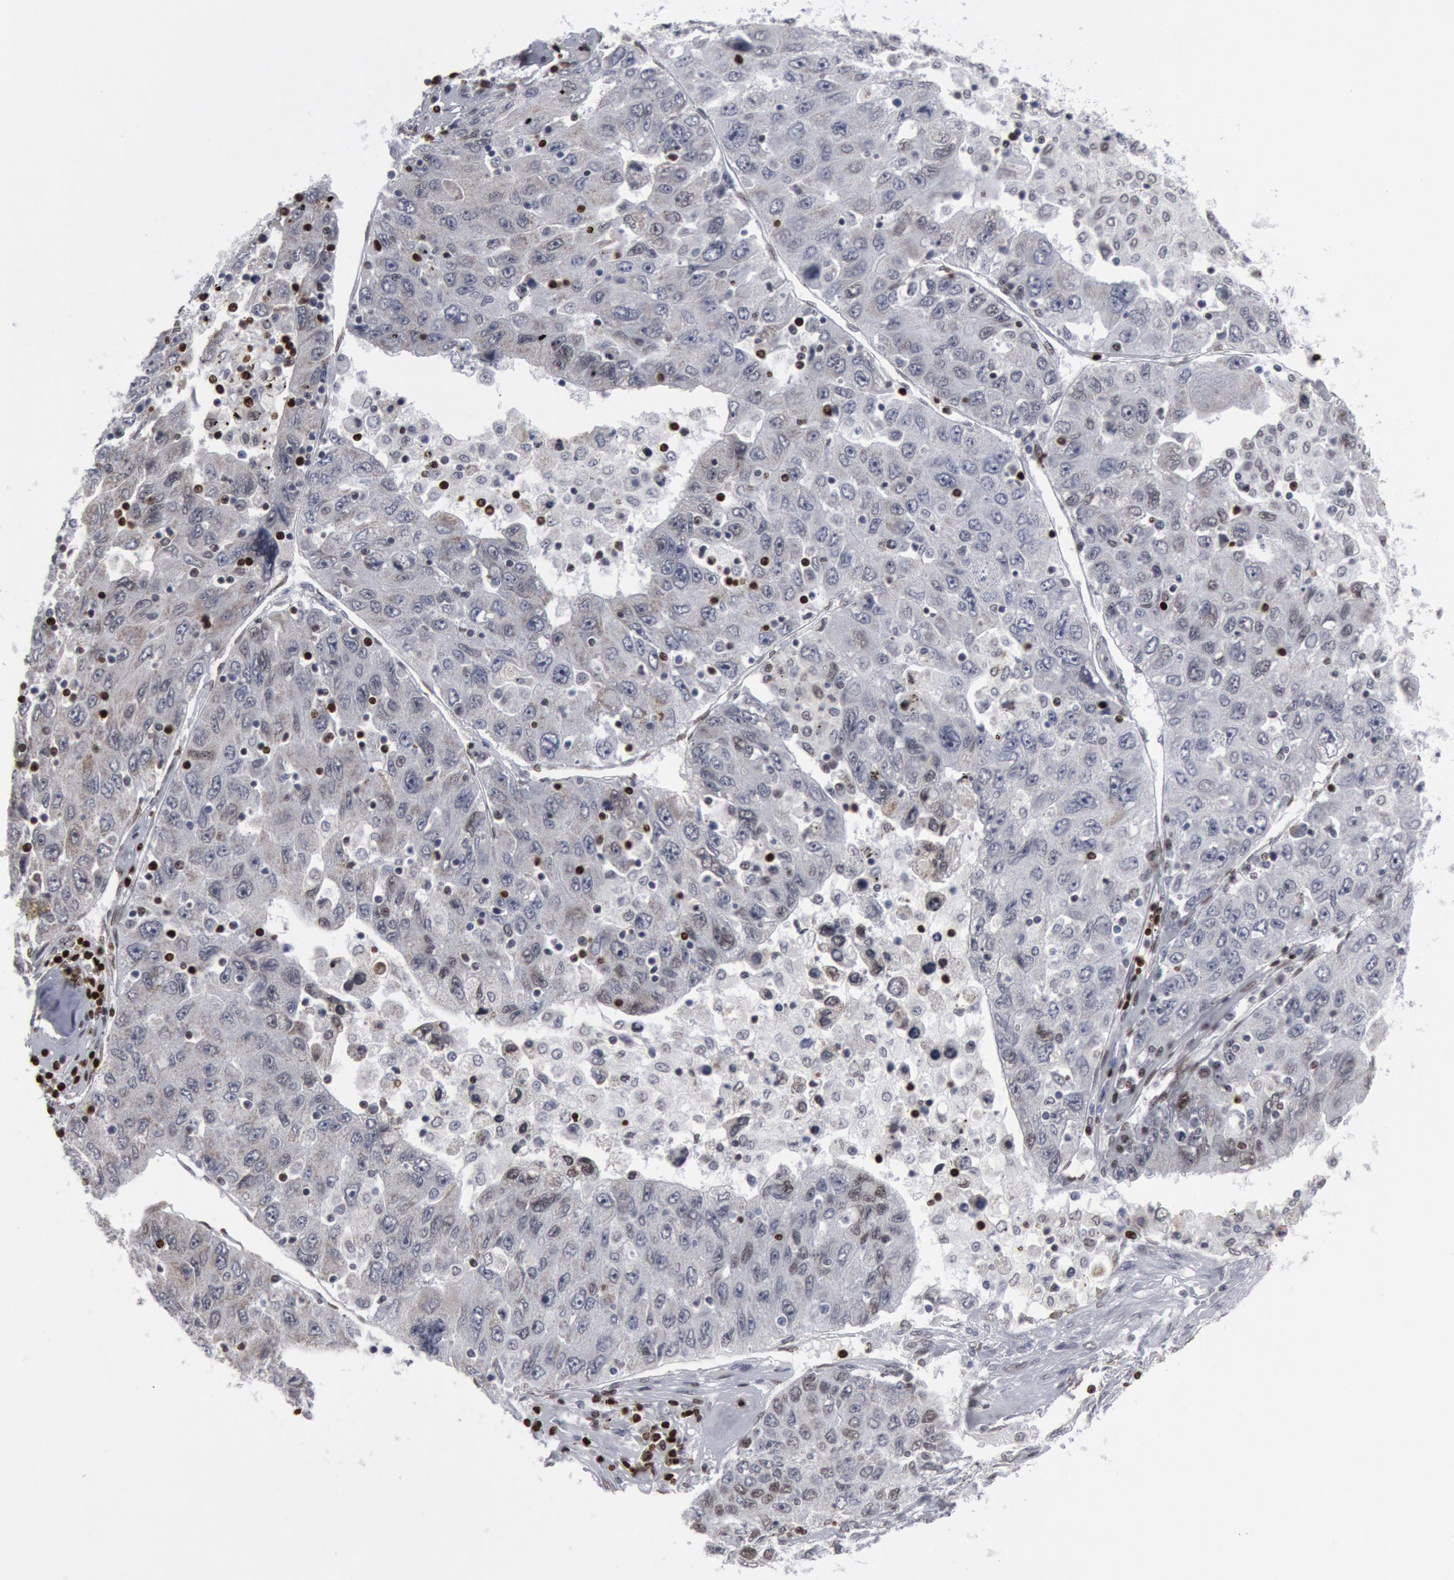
{"staining": {"intensity": "negative", "quantity": "none", "location": "none"}, "tissue": "liver cancer", "cell_type": "Tumor cells", "image_type": "cancer", "snomed": [{"axis": "morphology", "description": "Carcinoma, Hepatocellular, NOS"}, {"axis": "topography", "description": "Liver"}], "caption": "A histopathology image of human hepatocellular carcinoma (liver) is negative for staining in tumor cells. (DAB (3,3'-diaminobenzidine) immunohistochemistry visualized using brightfield microscopy, high magnification).", "gene": "MECP2", "patient": {"sex": "male", "age": 49}}